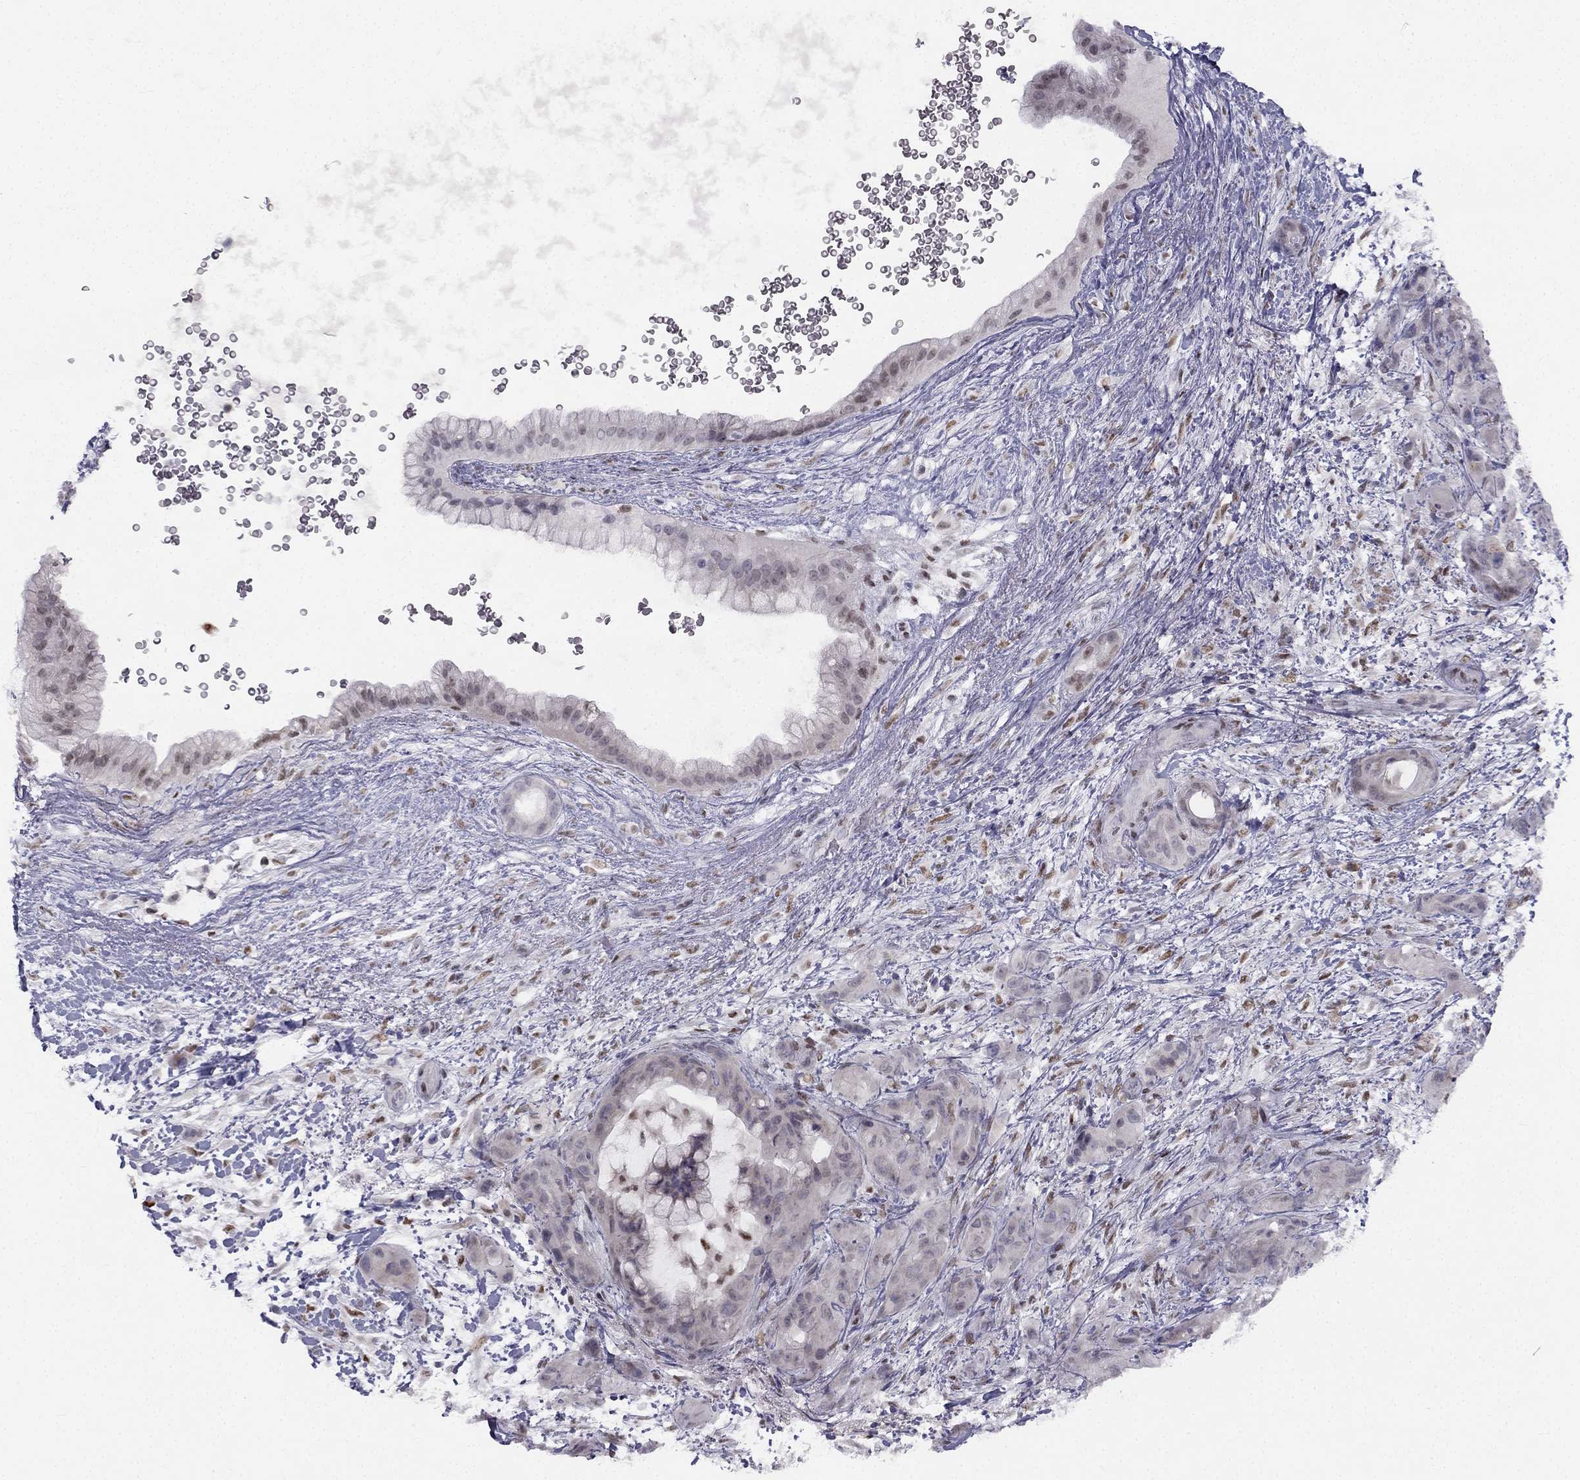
{"staining": {"intensity": "weak", "quantity": "<25%", "location": "nuclear"}, "tissue": "pancreatic cancer", "cell_type": "Tumor cells", "image_type": "cancer", "snomed": [{"axis": "morphology", "description": "Adenocarcinoma, NOS"}, {"axis": "topography", "description": "Pancreas"}], "caption": "A micrograph of human pancreatic cancer (adenocarcinoma) is negative for staining in tumor cells. (Brightfield microscopy of DAB IHC at high magnification).", "gene": "TRPS1", "patient": {"sex": "male", "age": 71}}